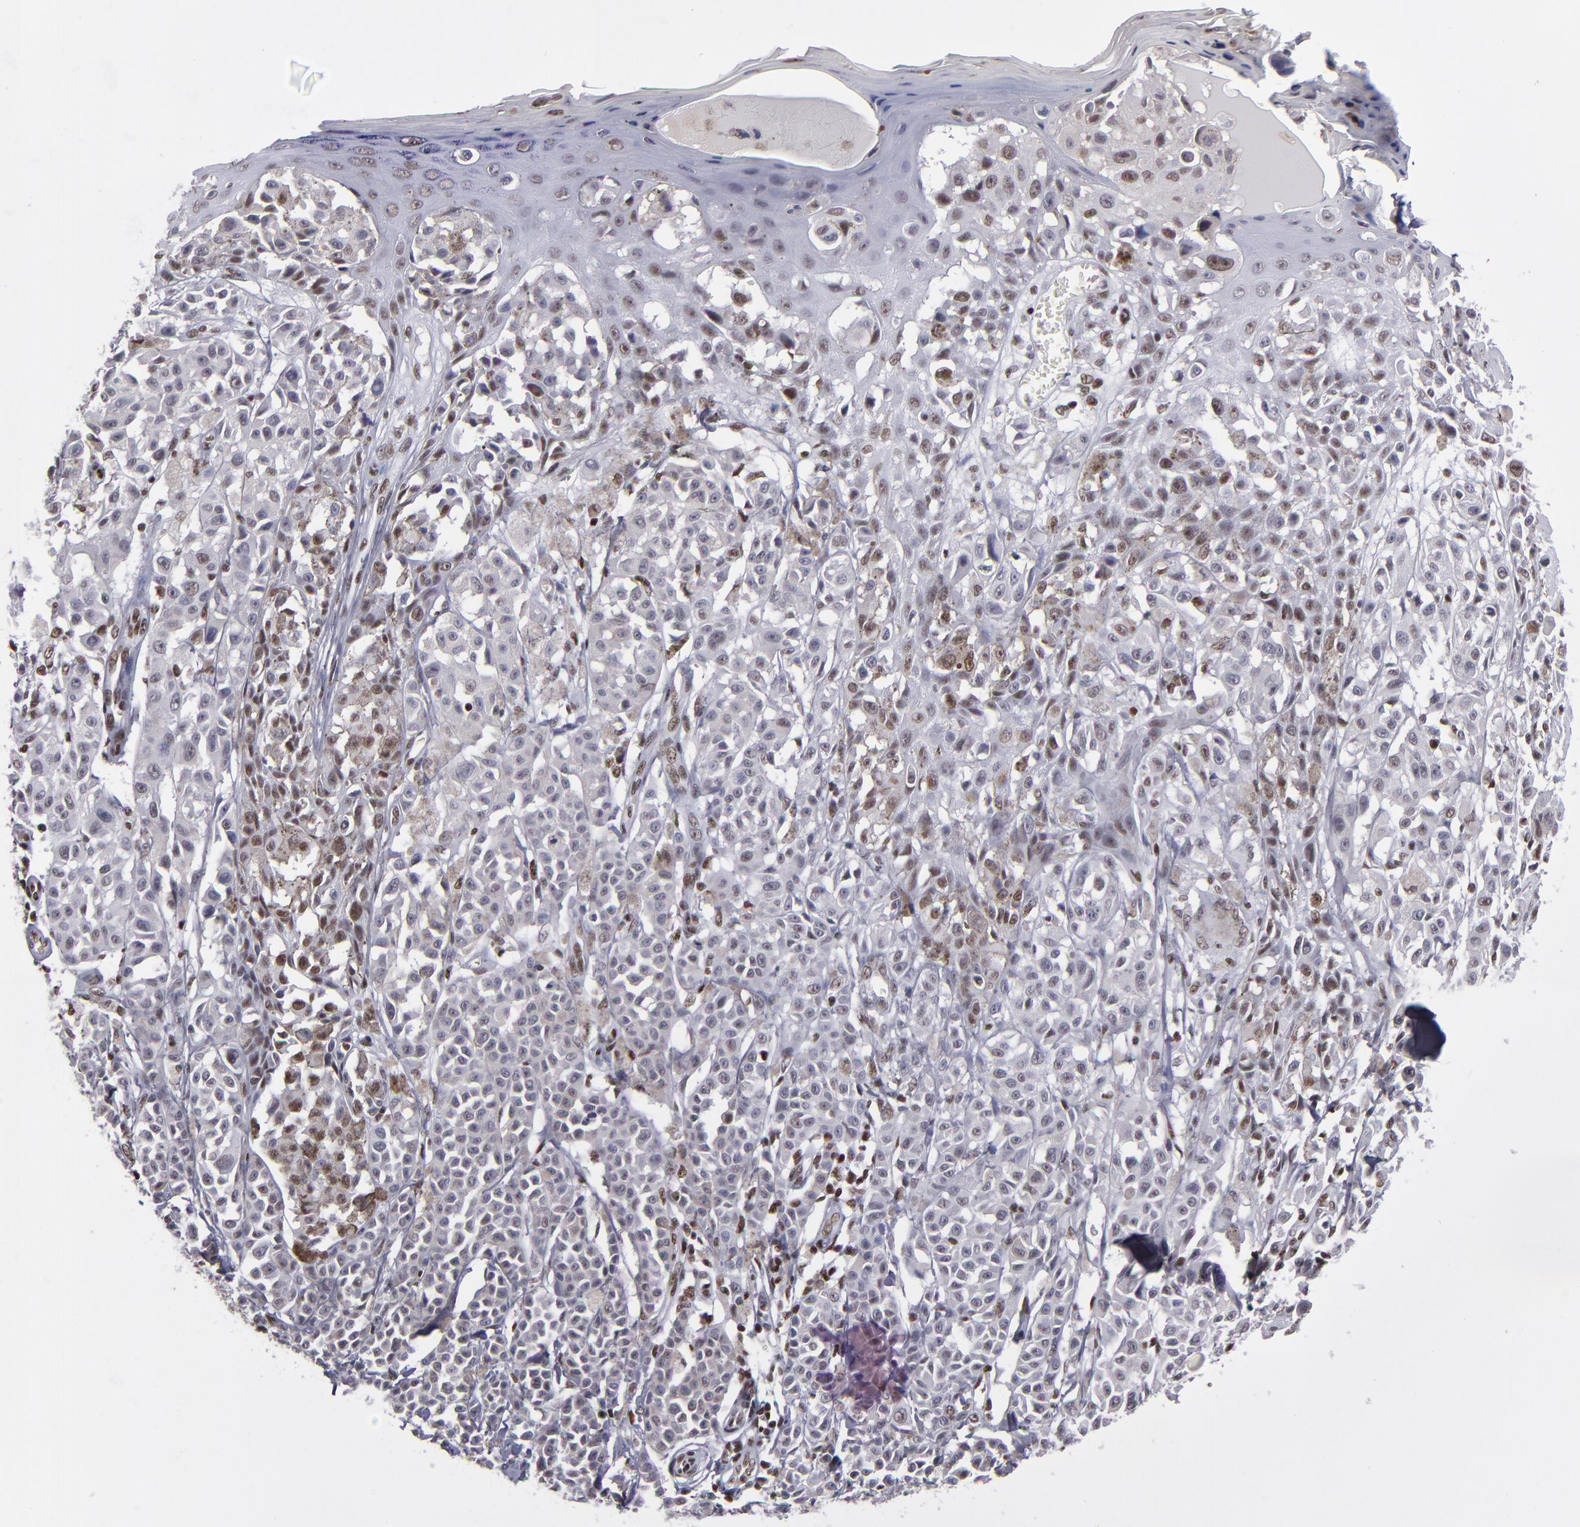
{"staining": {"intensity": "weak", "quantity": "<25%", "location": "nuclear"}, "tissue": "melanoma", "cell_type": "Tumor cells", "image_type": "cancer", "snomed": [{"axis": "morphology", "description": "Malignant melanoma, NOS"}, {"axis": "topography", "description": "Skin"}], "caption": "Immunohistochemistry (IHC) photomicrograph of neoplastic tissue: human malignant melanoma stained with DAB shows no significant protein expression in tumor cells. The staining was performed using DAB (3,3'-diaminobenzidine) to visualize the protein expression in brown, while the nuclei were stained in blue with hematoxylin (Magnification: 20x).", "gene": "TERF2", "patient": {"sex": "female", "age": 38}}